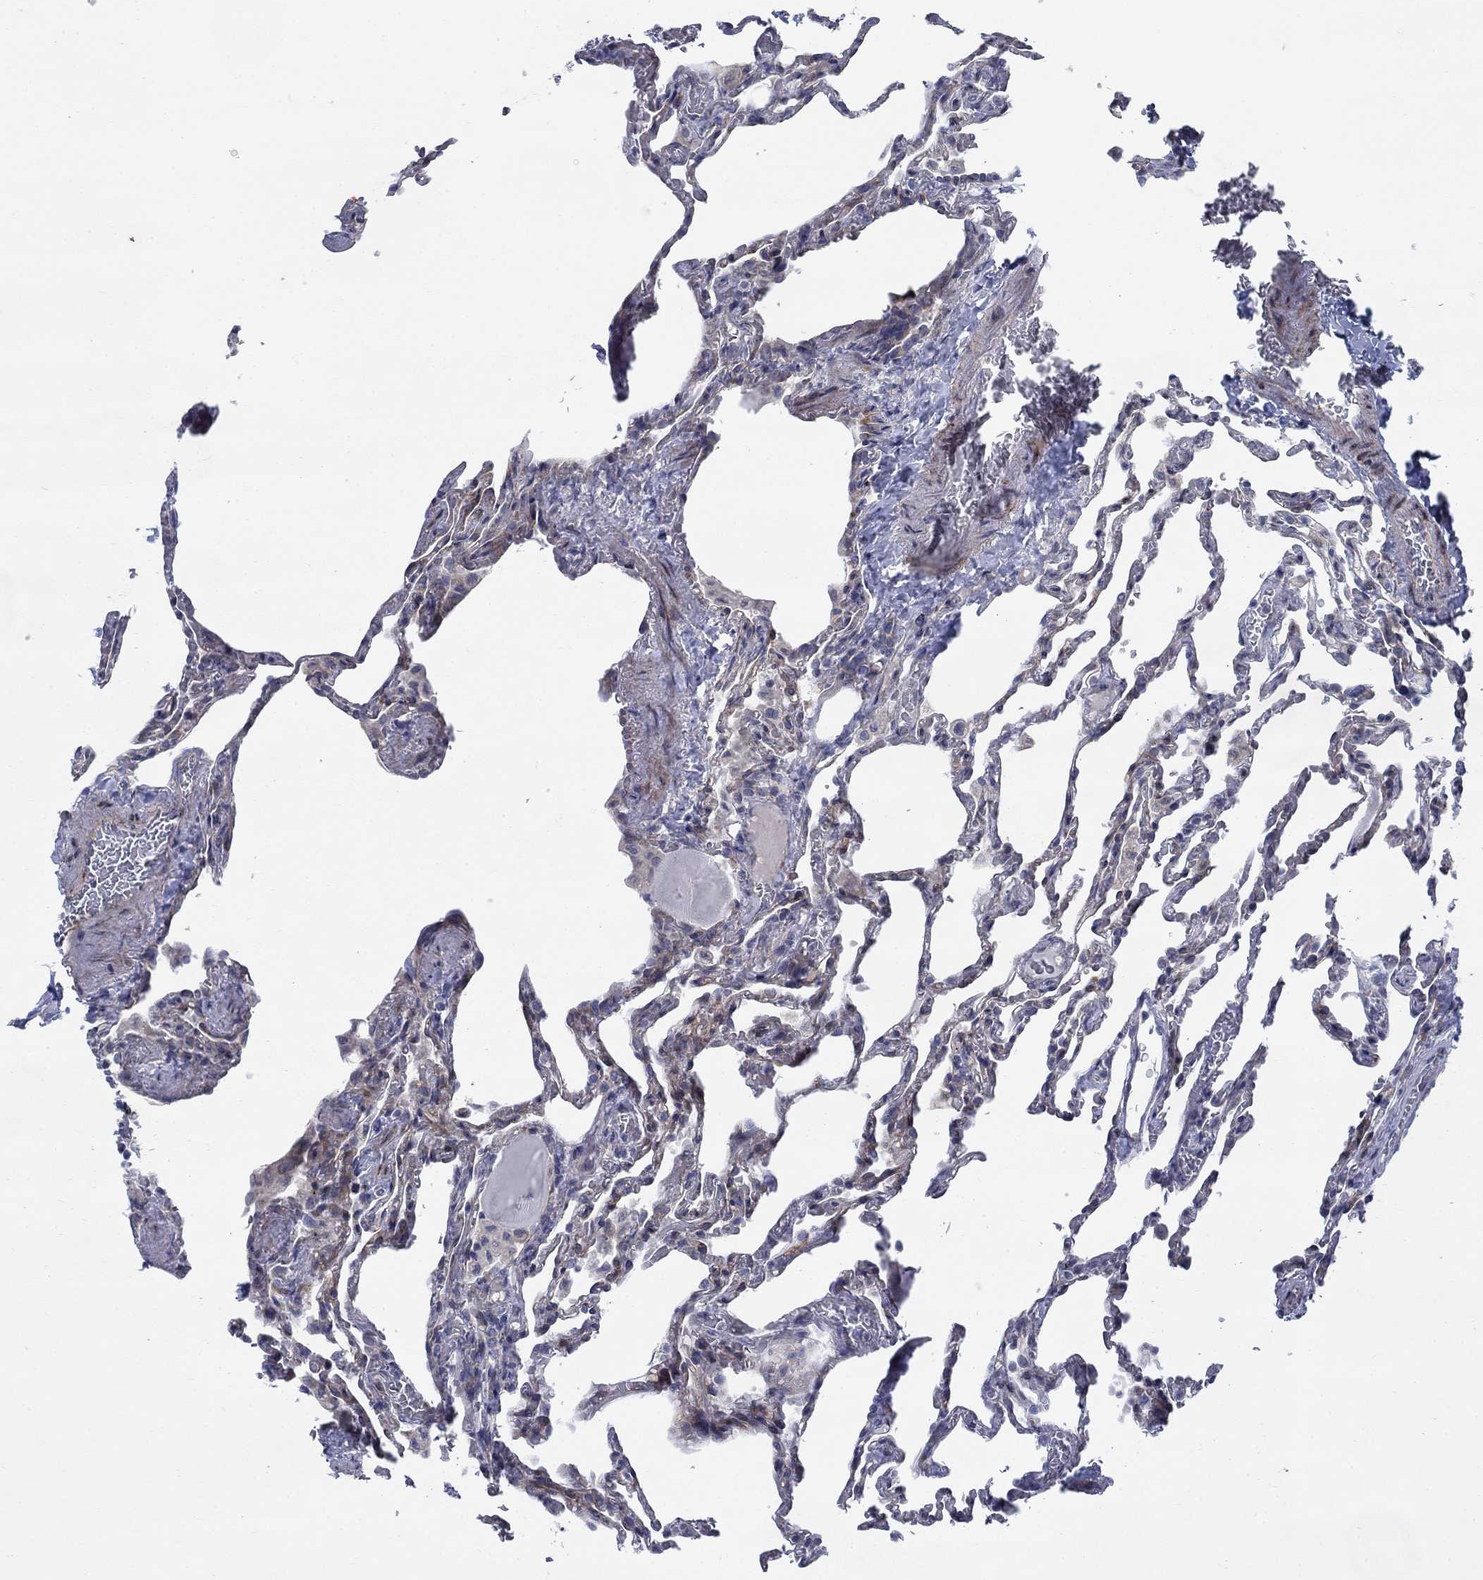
{"staining": {"intensity": "weak", "quantity": "25%-75%", "location": "cytoplasmic/membranous"}, "tissue": "lung", "cell_type": "Alveolar cells", "image_type": "normal", "snomed": [{"axis": "morphology", "description": "Normal tissue, NOS"}, {"axis": "topography", "description": "Lung"}], "caption": "DAB immunohistochemical staining of benign lung exhibits weak cytoplasmic/membranous protein staining in approximately 25%-75% of alveolar cells.", "gene": "FXR1", "patient": {"sex": "female", "age": 43}}